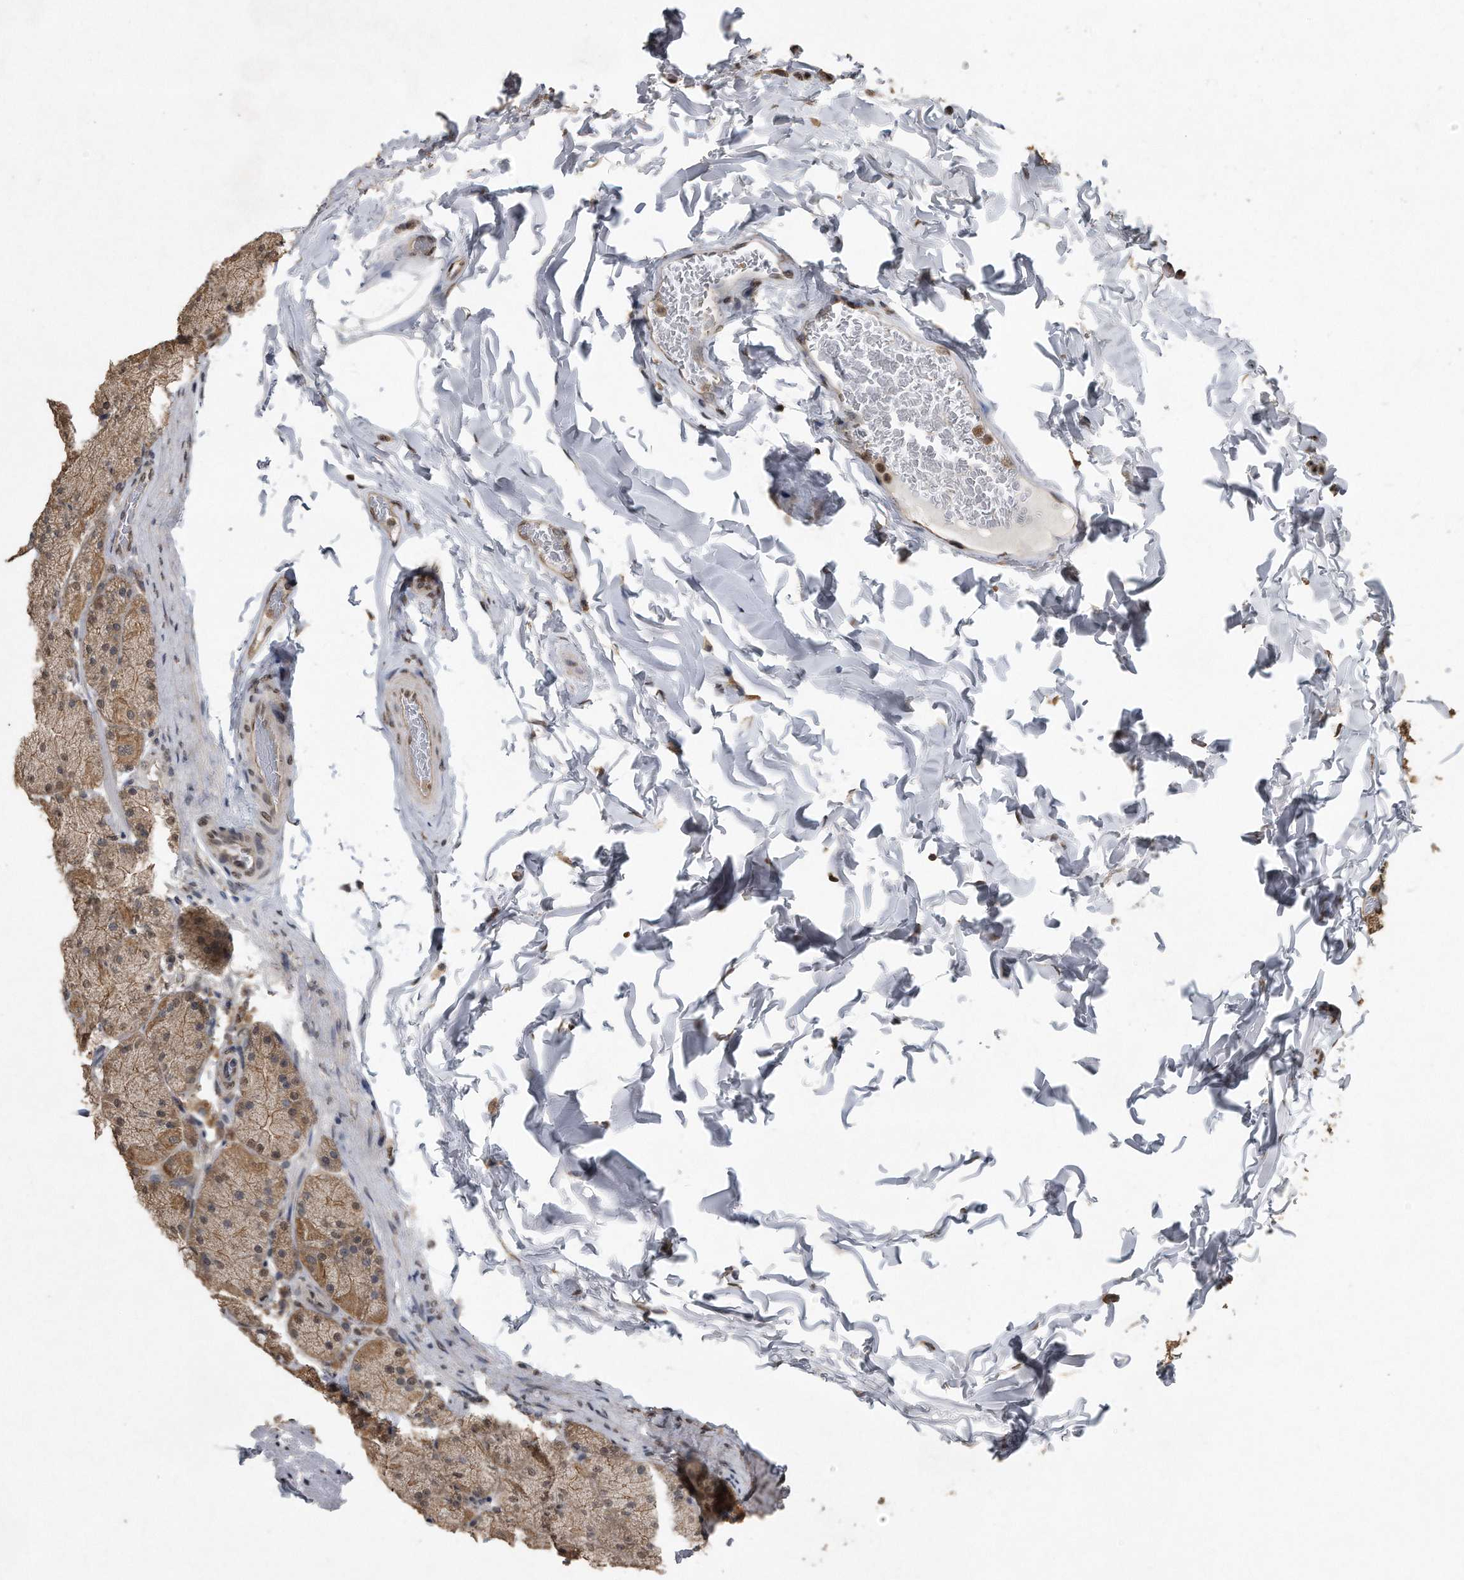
{"staining": {"intensity": "moderate", "quantity": ">75%", "location": "cytoplasmic/membranous,nuclear"}, "tissue": "stomach", "cell_type": "Glandular cells", "image_type": "normal", "snomed": [{"axis": "morphology", "description": "Normal tissue, NOS"}, {"axis": "topography", "description": "Stomach, upper"}], "caption": "A brown stain highlights moderate cytoplasmic/membranous,nuclear staining of a protein in glandular cells of normal human stomach. Using DAB (3,3'-diaminobenzidine) (brown) and hematoxylin (blue) stains, captured at high magnification using brightfield microscopy.", "gene": "CRYZL1", "patient": {"sex": "female", "age": 56}}